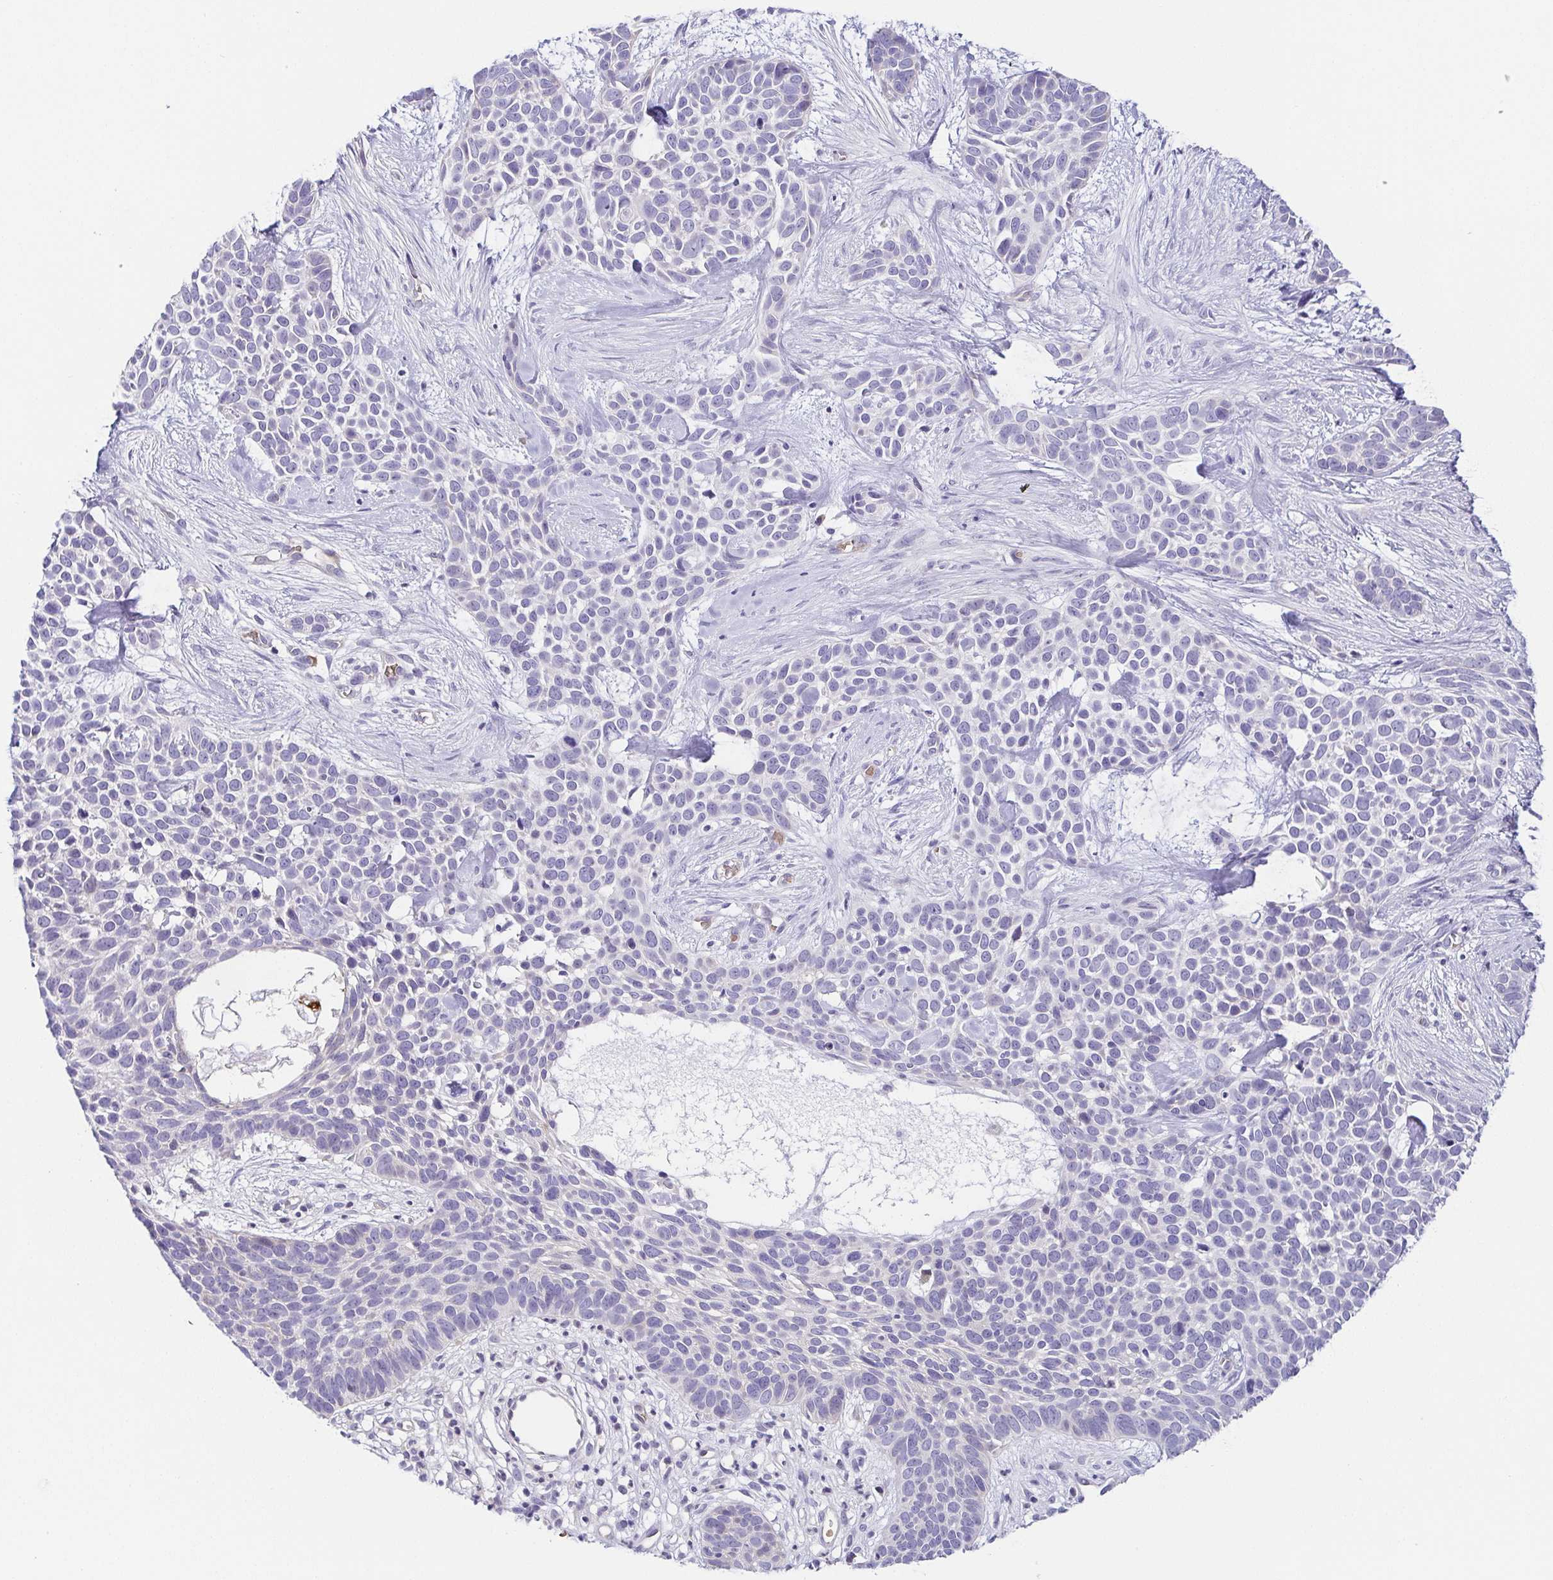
{"staining": {"intensity": "negative", "quantity": "none", "location": "none"}, "tissue": "skin cancer", "cell_type": "Tumor cells", "image_type": "cancer", "snomed": [{"axis": "morphology", "description": "Basal cell carcinoma"}, {"axis": "topography", "description": "Skin"}], "caption": "This is an immunohistochemistry (IHC) histopathology image of human skin cancer (basal cell carcinoma). There is no expression in tumor cells.", "gene": "FAM162B", "patient": {"sex": "male", "age": 69}}